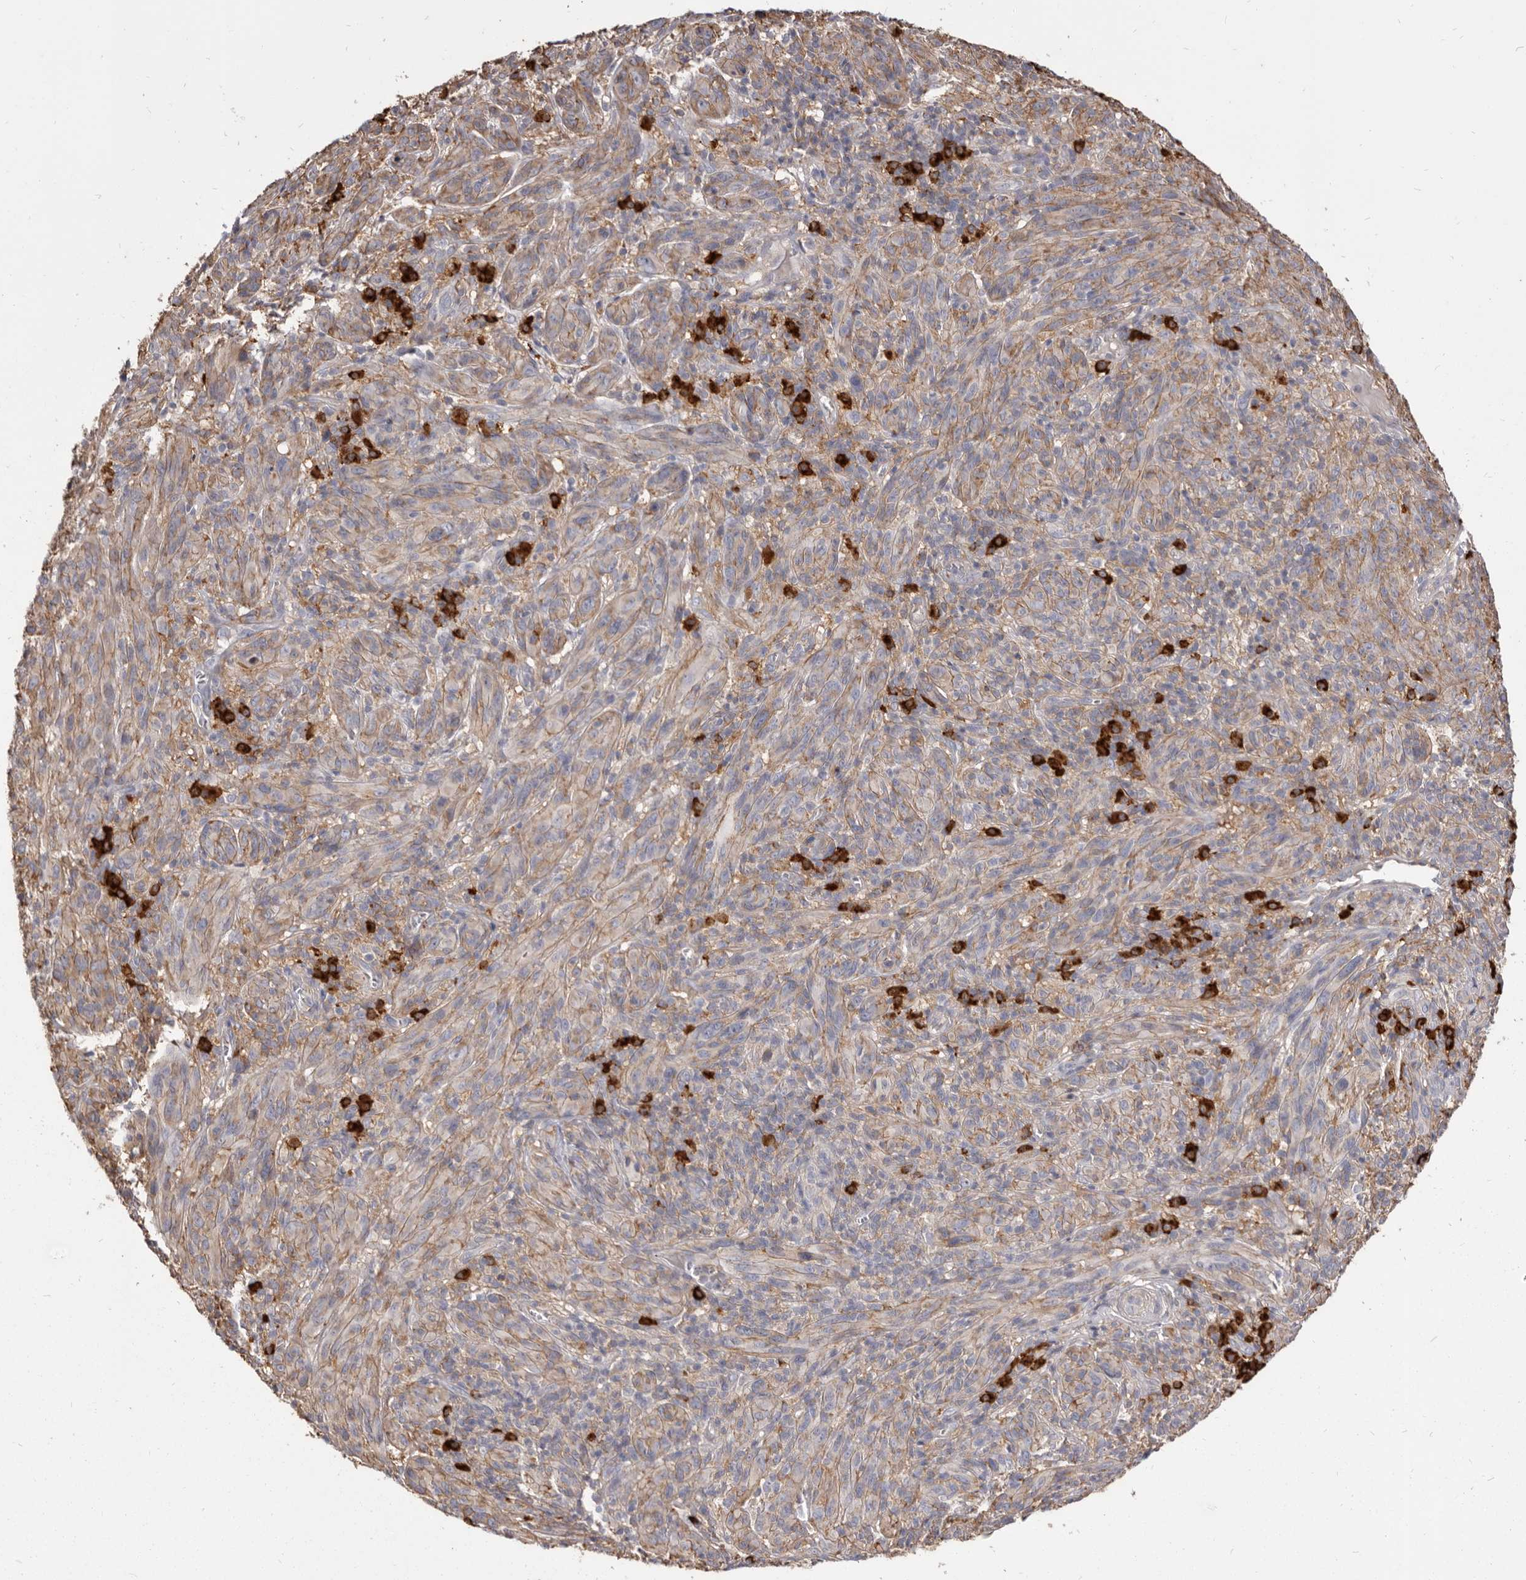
{"staining": {"intensity": "weak", "quantity": ">75%", "location": "cytoplasmic/membranous"}, "tissue": "melanoma", "cell_type": "Tumor cells", "image_type": "cancer", "snomed": [{"axis": "morphology", "description": "Malignant melanoma, NOS"}, {"axis": "topography", "description": "Skin of head"}], "caption": "This is a photomicrograph of immunohistochemistry (IHC) staining of melanoma, which shows weak staining in the cytoplasmic/membranous of tumor cells.", "gene": "TPD52", "patient": {"sex": "male", "age": 96}}